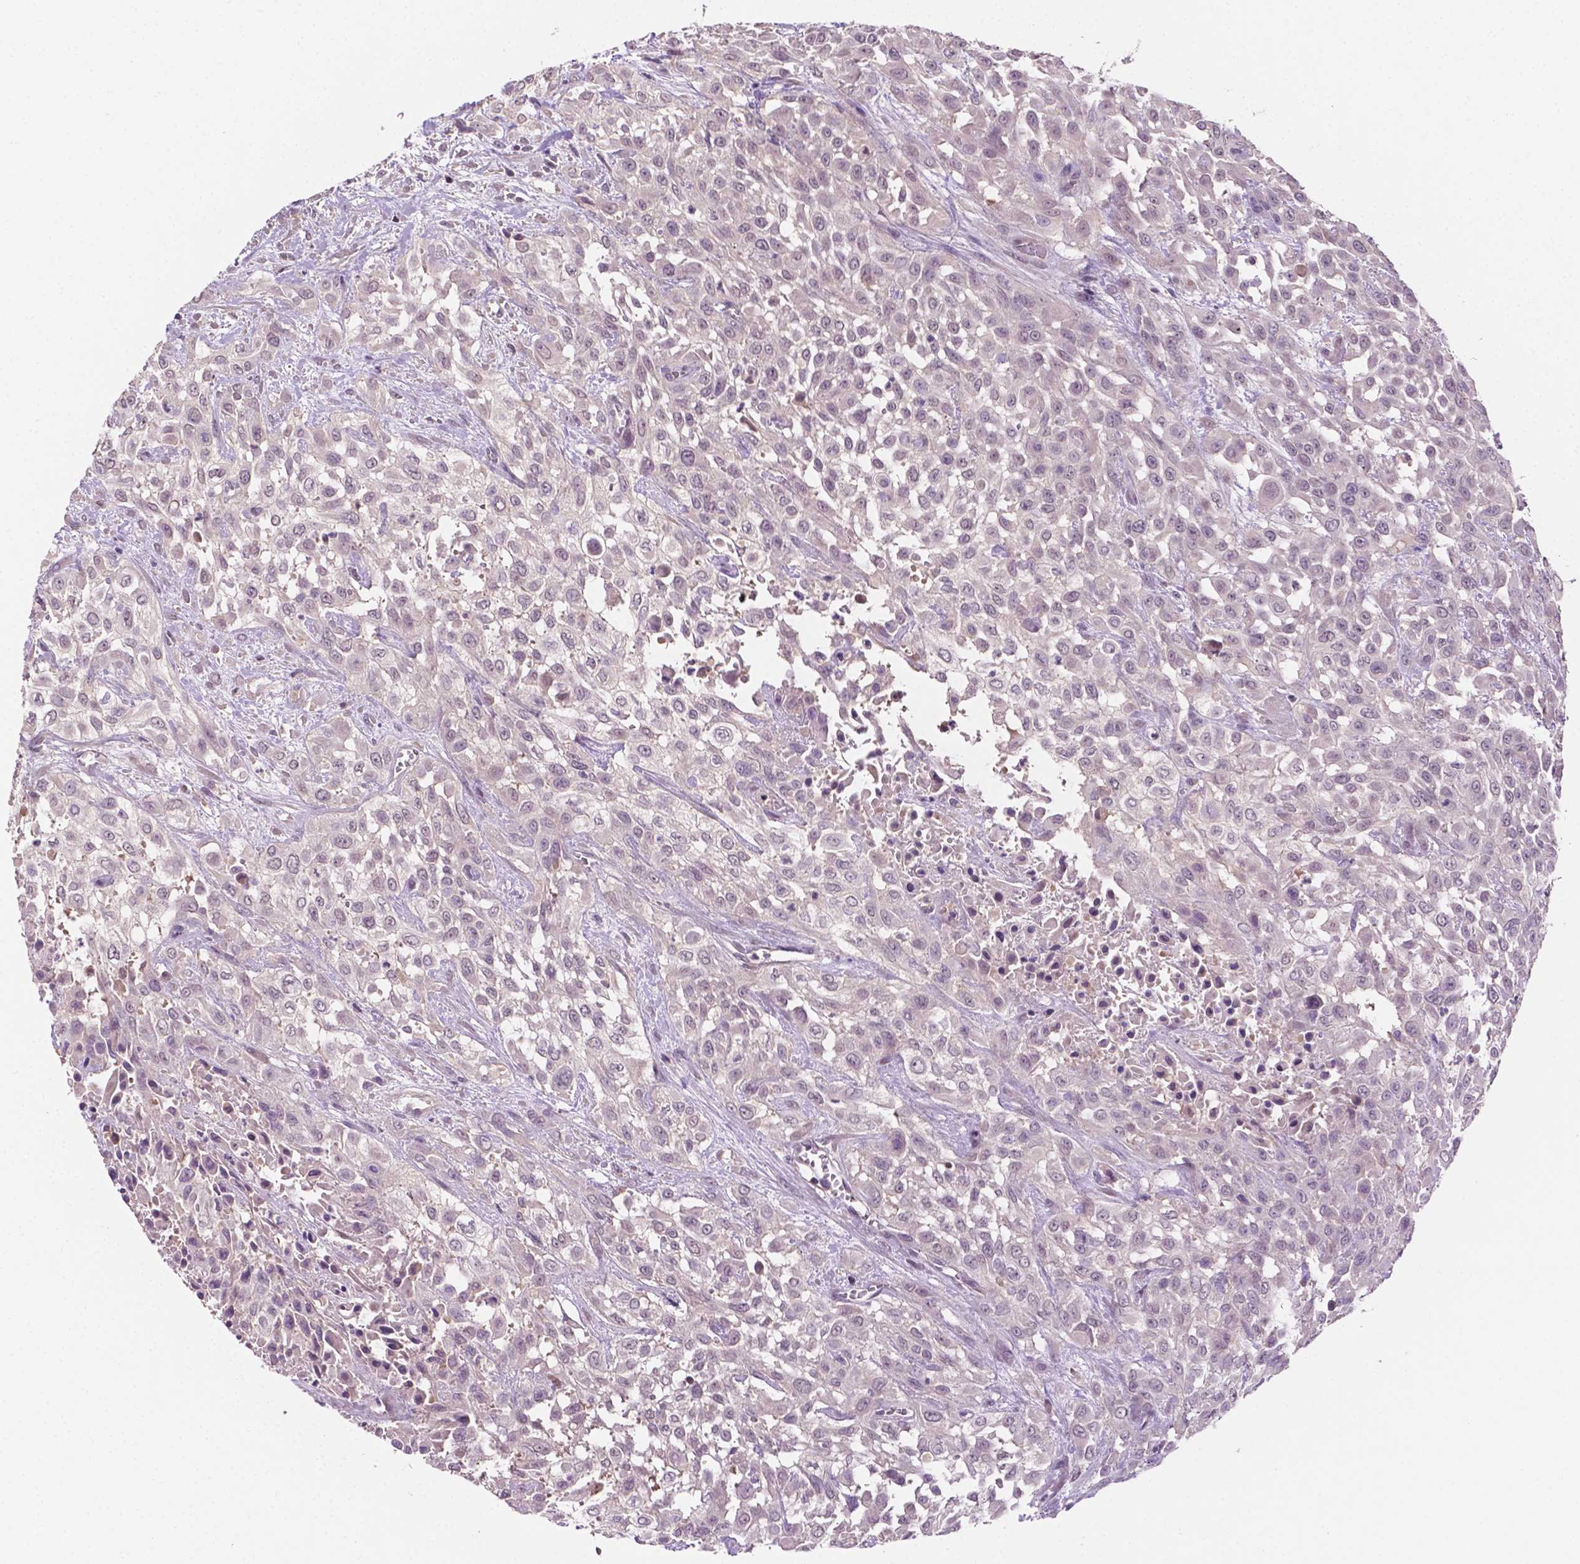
{"staining": {"intensity": "negative", "quantity": "none", "location": "none"}, "tissue": "urothelial cancer", "cell_type": "Tumor cells", "image_type": "cancer", "snomed": [{"axis": "morphology", "description": "Urothelial carcinoma, High grade"}, {"axis": "topography", "description": "Urinary bladder"}], "caption": "A high-resolution histopathology image shows IHC staining of urothelial cancer, which shows no significant staining in tumor cells. (DAB (3,3'-diaminobenzidine) immunohistochemistry (IHC), high magnification).", "gene": "MROH6", "patient": {"sex": "male", "age": 57}}